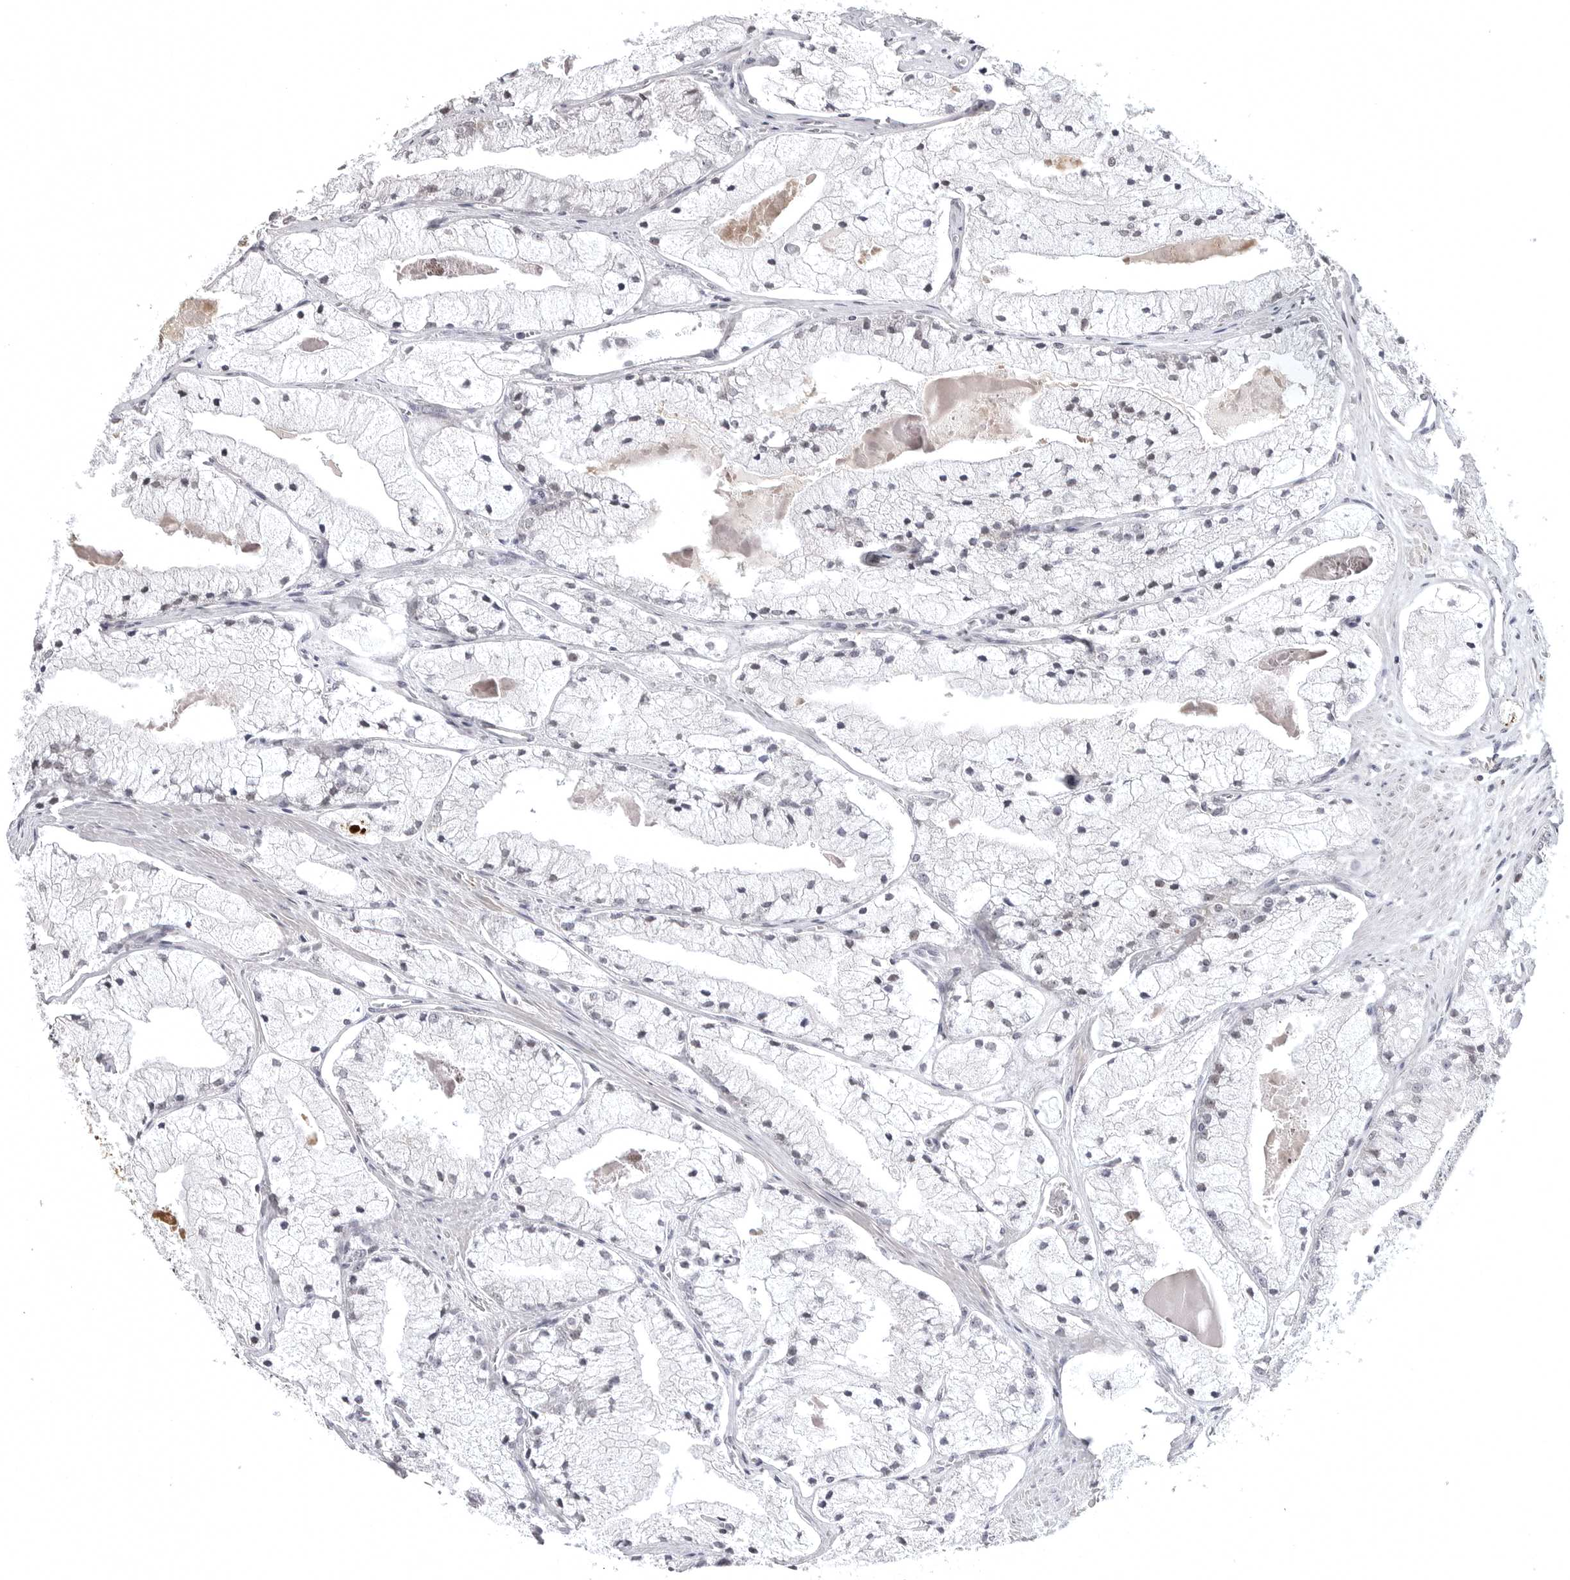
{"staining": {"intensity": "negative", "quantity": "none", "location": "none"}, "tissue": "prostate cancer", "cell_type": "Tumor cells", "image_type": "cancer", "snomed": [{"axis": "morphology", "description": "Adenocarcinoma, High grade"}, {"axis": "topography", "description": "Prostate"}], "caption": "Human prostate cancer stained for a protein using IHC shows no expression in tumor cells.", "gene": "PHF3", "patient": {"sex": "male", "age": 50}}